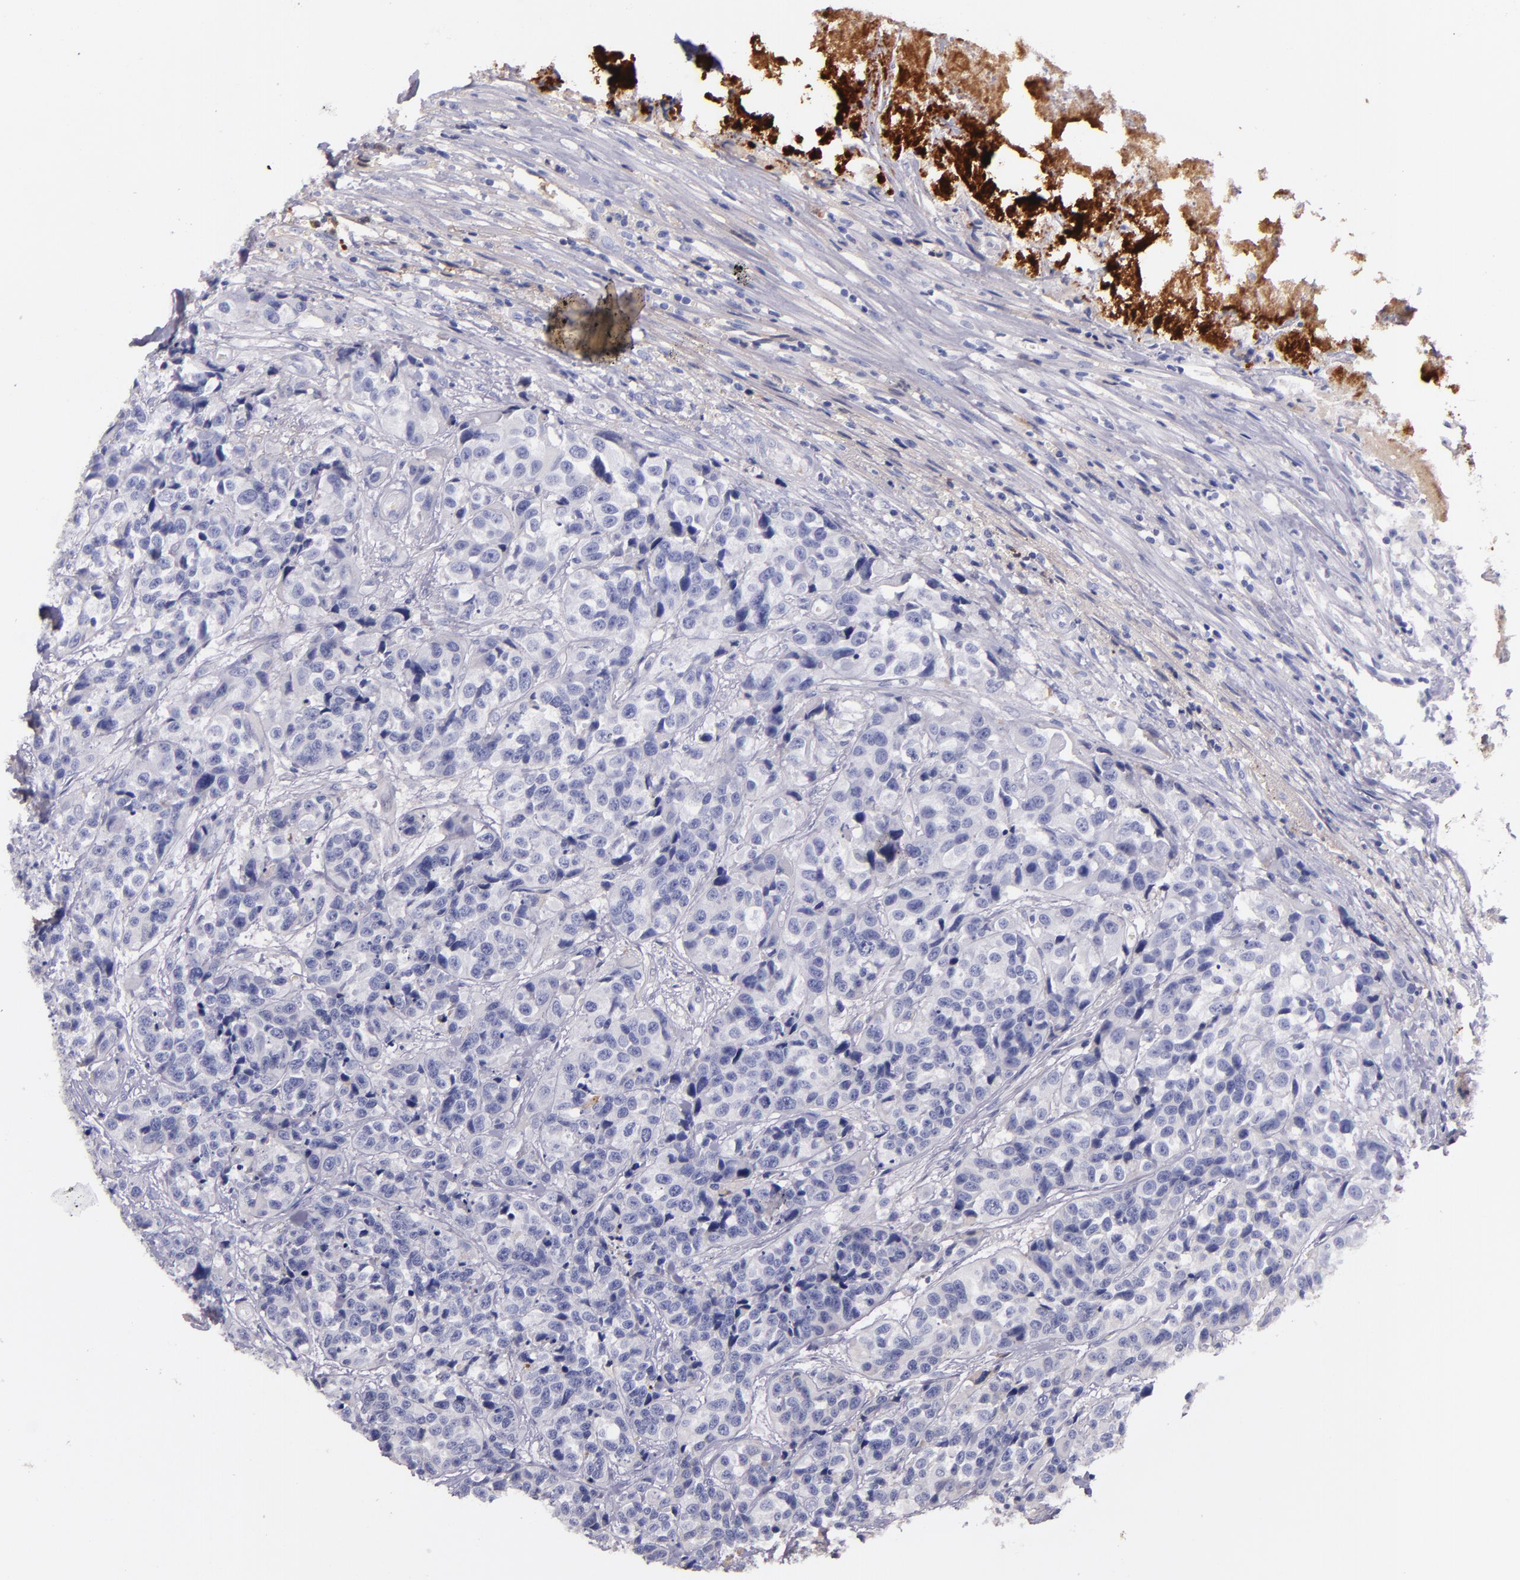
{"staining": {"intensity": "weak", "quantity": "<25%", "location": "cytoplasmic/membranous"}, "tissue": "urothelial cancer", "cell_type": "Tumor cells", "image_type": "cancer", "snomed": [{"axis": "morphology", "description": "Urothelial carcinoma, High grade"}, {"axis": "topography", "description": "Urinary bladder"}], "caption": "Immunohistochemistry of urothelial cancer reveals no expression in tumor cells. (DAB immunohistochemistry (IHC) visualized using brightfield microscopy, high magnification).", "gene": "KNG1", "patient": {"sex": "female", "age": 81}}